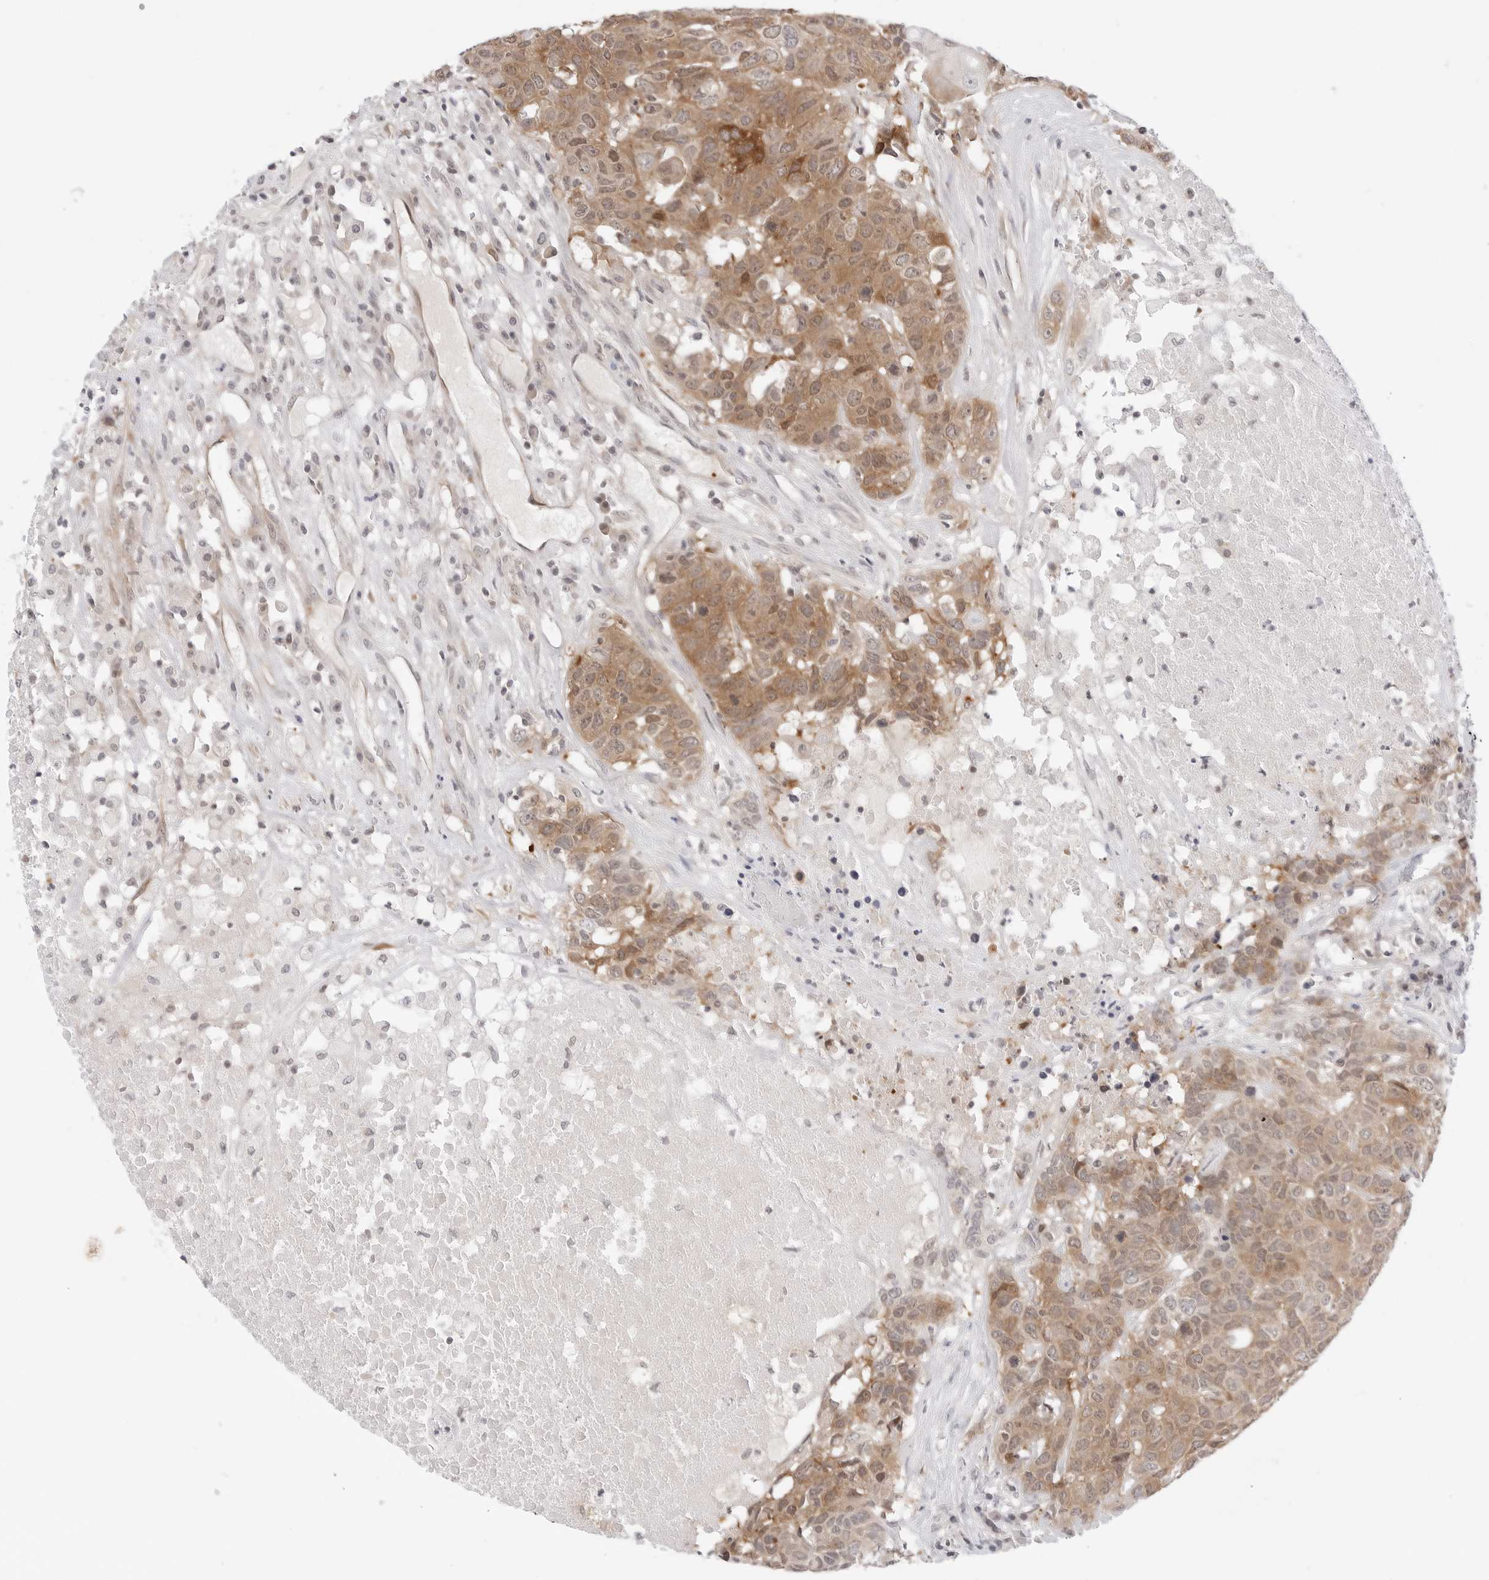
{"staining": {"intensity": "moderate", "quantity": ">75%", "location": "cytoplasmic/membranous"}, "tissue": "head and neck cancer", "cell_type": "Tumor cells", "image_type": "cancer", "snomed": [{"axis": "morphology", "description": "Squamous cell carcinoma, NOS"}, {"axis": "topography", "description": "Head-Neck"}], "caption": "Head and neck cancer (squamous cell carcinoma) tissue reveals moderate cytoplasmic/membranous staining in about >75% of tumor cells", "gene": "NUDC", "patient": {"sex": "male", "age": 66}}